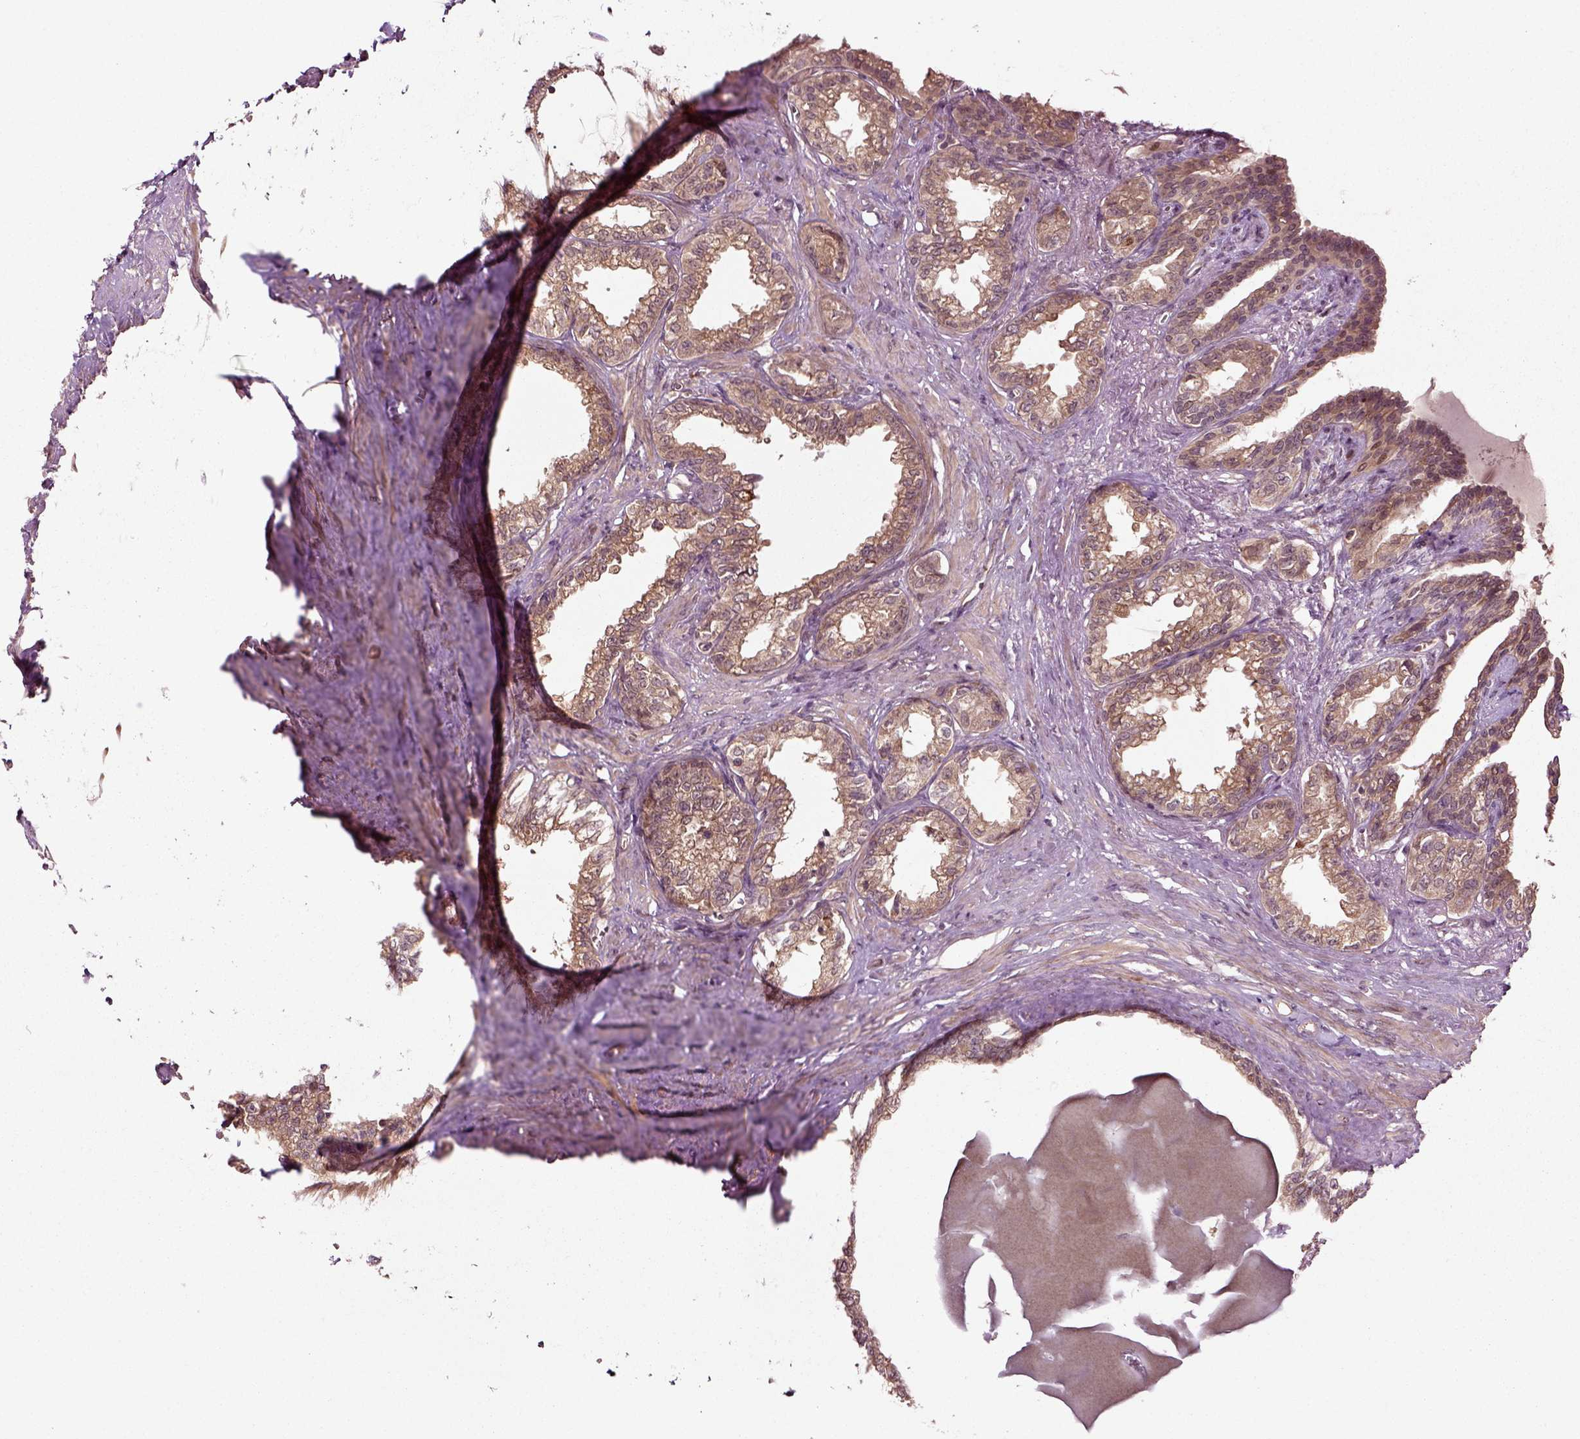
{"staining": {"intensity": "moderate", "quantity": ">75%", "location": "cytoplasmic/membranous"}, "tissue": "seminal vesicle", "cell_type": "Glandular cells", "image_type": "normal", "snomed": [{"axis": "morphology", "description": "Normal tissue, NOS"}, {"axis": "morphology", "description": "Urothelial carcinoma, NOS"}, {"axis": "topography", "description": "Urinary bladder"}, {"axis": "topography", "description": "Seminal veicle"}], "caption": "Immunohistochemical staining of benign human seminal vesicle exhibits >75% levels of moderate cytoplasmic/membranous protein positivity in about >75% of glandular cells. (Brightfield microscopy of DAB IHC at high magnification).", "gene": "PLCD3", "patient": {"sex": "male", "age": 76}}